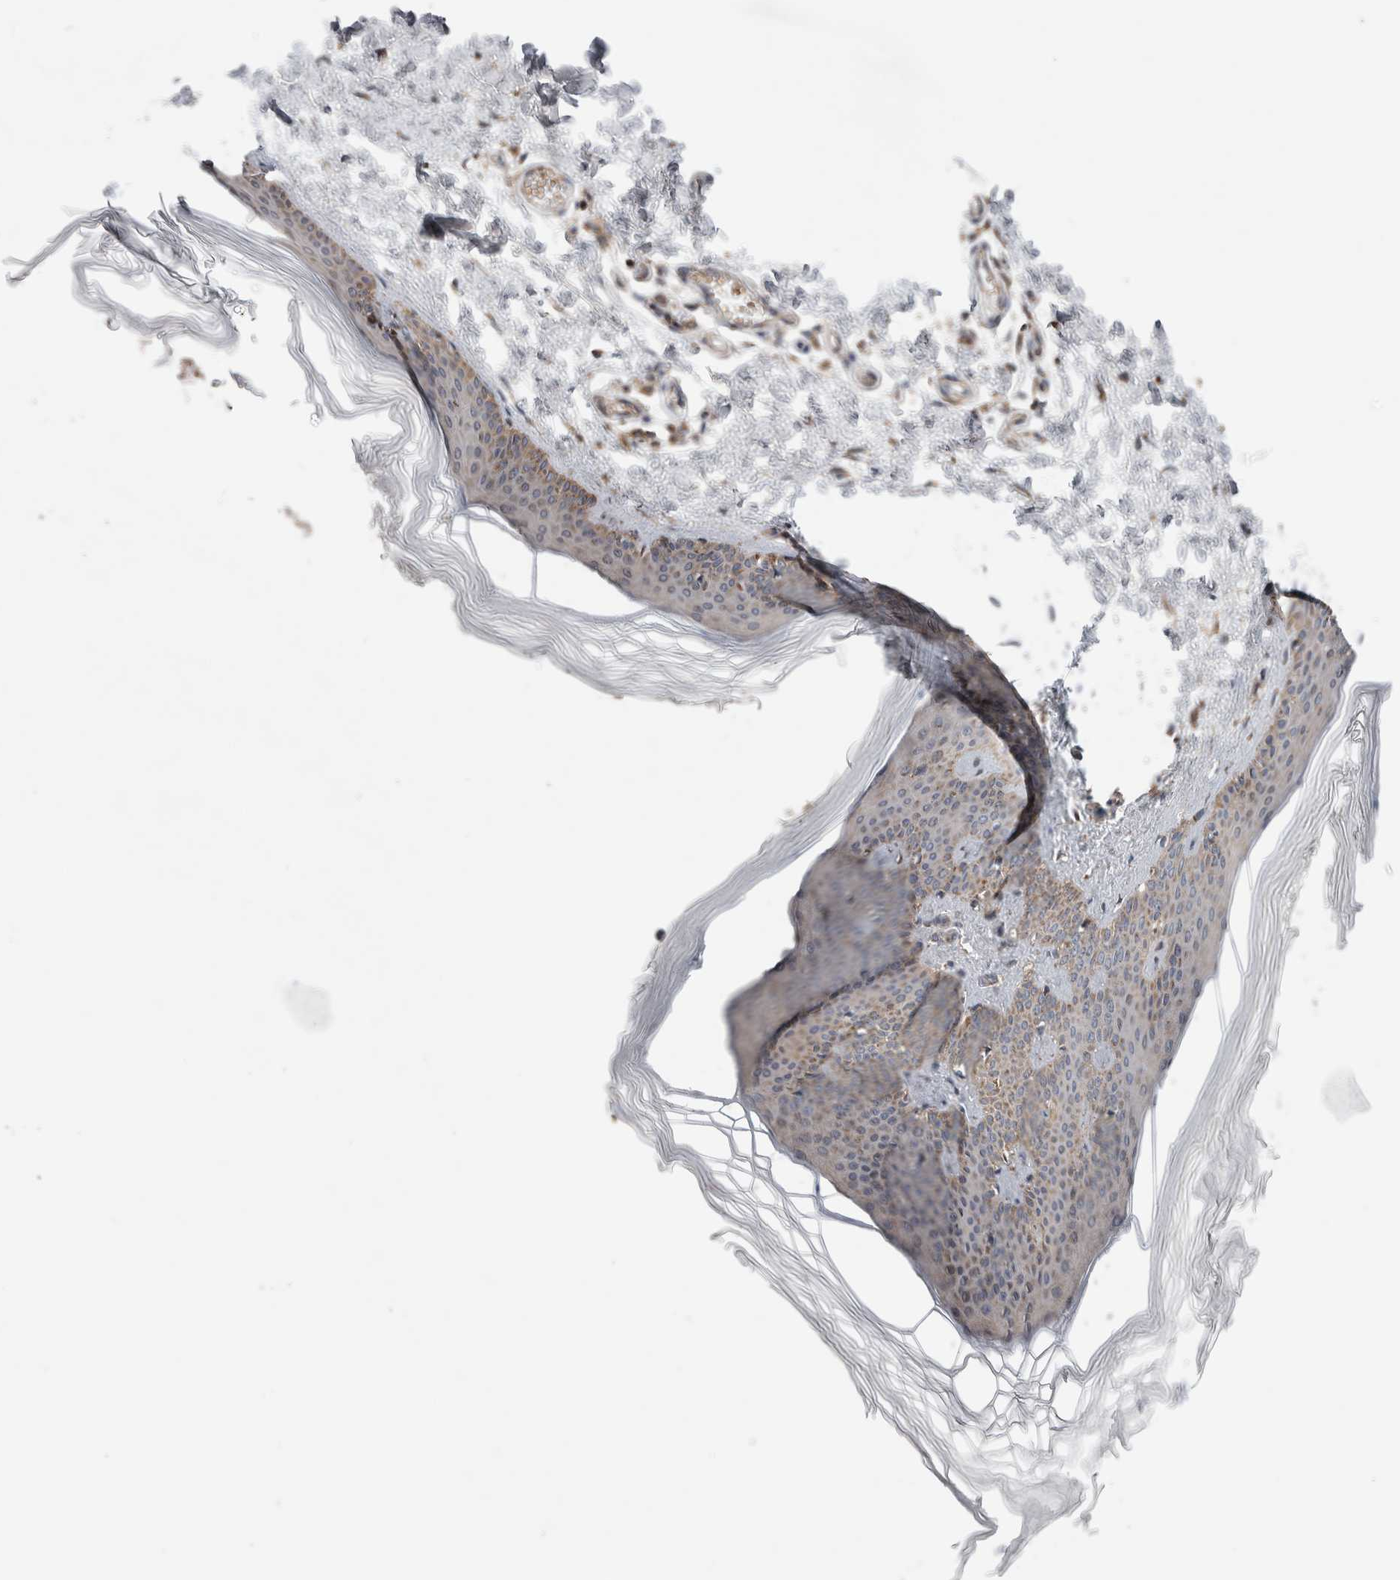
{"staining": {"intensity": "moderate", "quantity": ">75%", "location": "cytoplasmic/membranous"}, "tissue": "skin", "cell_type": "Fibroblasts", "image_type": "normal", "snomed": [{"axis": "morphology", "description": "Normal tissue, NOS"}, {"axis": "topography", "description": "Skin"}], "caption": "Protein expression analysis of normal skin shows moderate cytoplasmic/membranous expression in approximately >75% of fibroblasts.", "gene": "KIF21B", "patient": {"sex": "female", "age": 27}}